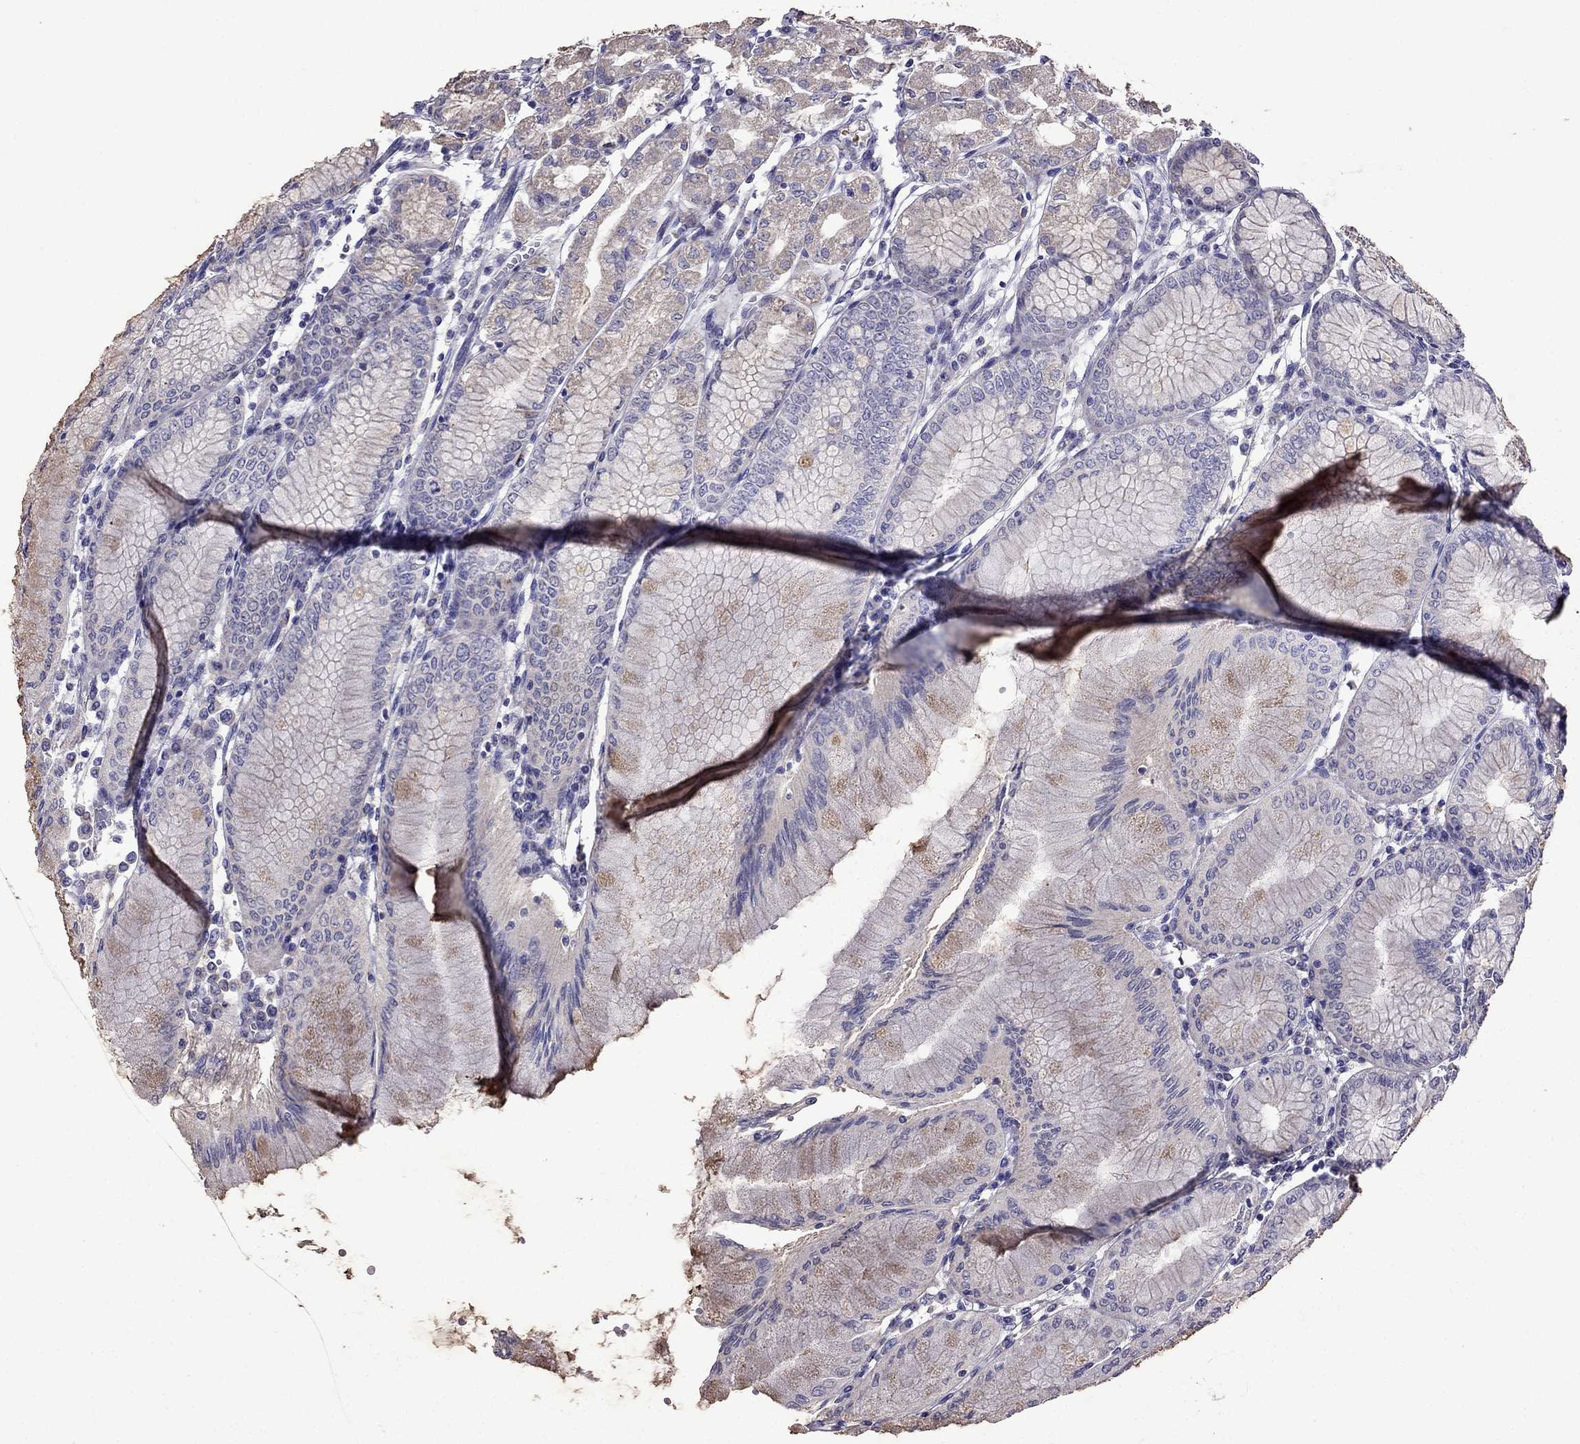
{"staining": {"intensity": "strong", "quantity": "<25%", "location": "cytoplasmic/membranous"}, "tissue": "stomach", "cell_type": "Glandular cells", "image_type": "normal", "snomed": [{"axis": "morphology", "description": "Normal tissue, NOS"}, {"axis": "topography", "description": "Skeletal muscle"}, {"axis": "topography", "description": "Stomach"}], "caption": "This photomicrograph shows immunohistochemistry (IHC) staining of benign stomach, with medium strong cytoplasmic/membranous staining in approximately <25% of glandular cells.", "gene": "AK5", "patient": {"sex": "female", "age": 57}}